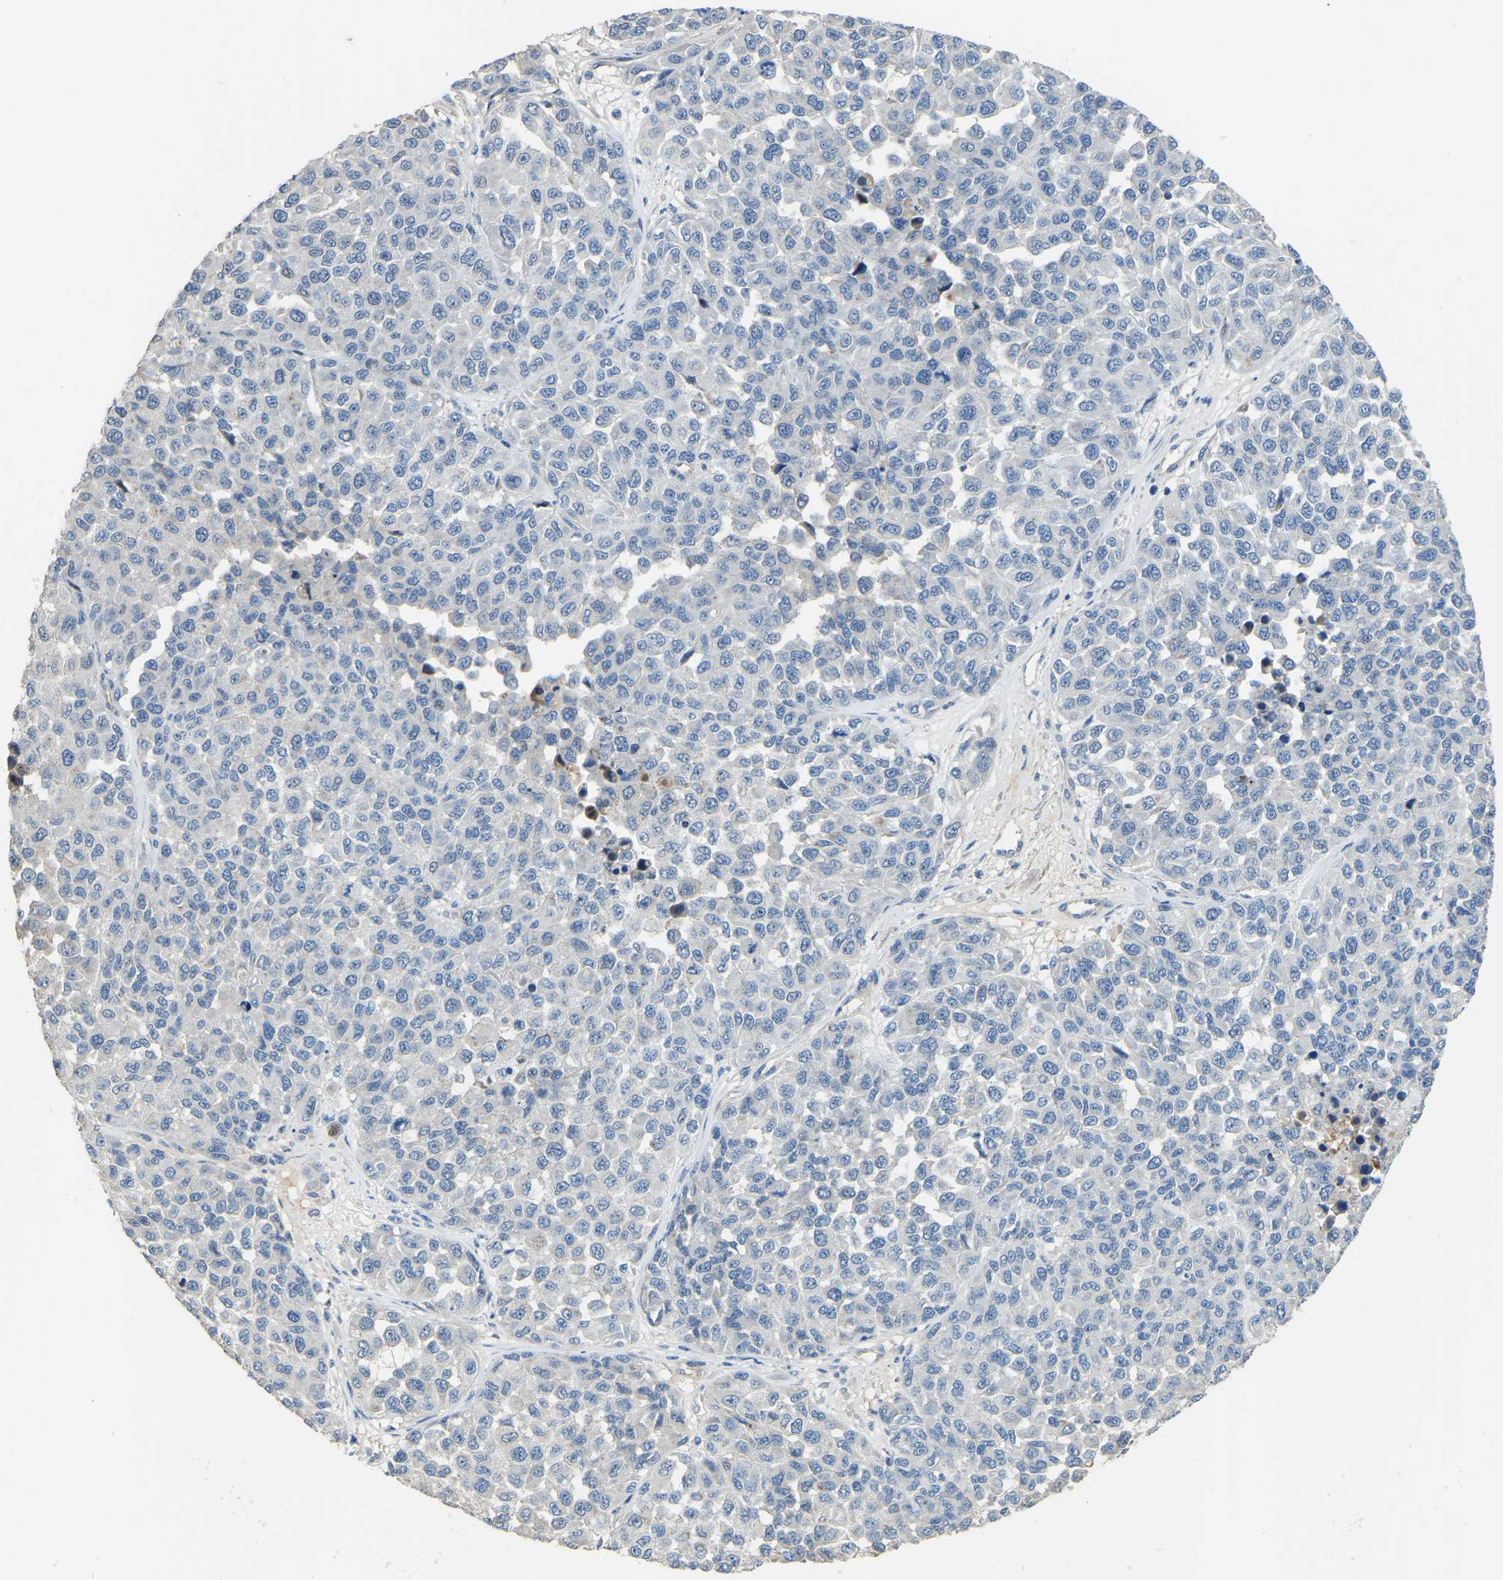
{"staining": {"intensity": "negative", "quantity": "none", "location": "none"}, "tissue": "melanoma", "cell_type": "Tumor cells", "image_type": "cancer", "snomed": [{"axis": "morphology", "description": "Malignant melanoma, NOS"}, {"axis": "topography", "description": "Skin"}], "caption": "An image of human malignant melanoma is negative for staining in tumor cells.", "gene": "HIGD2B", "patient": {"sex": "male", "age": 62}}